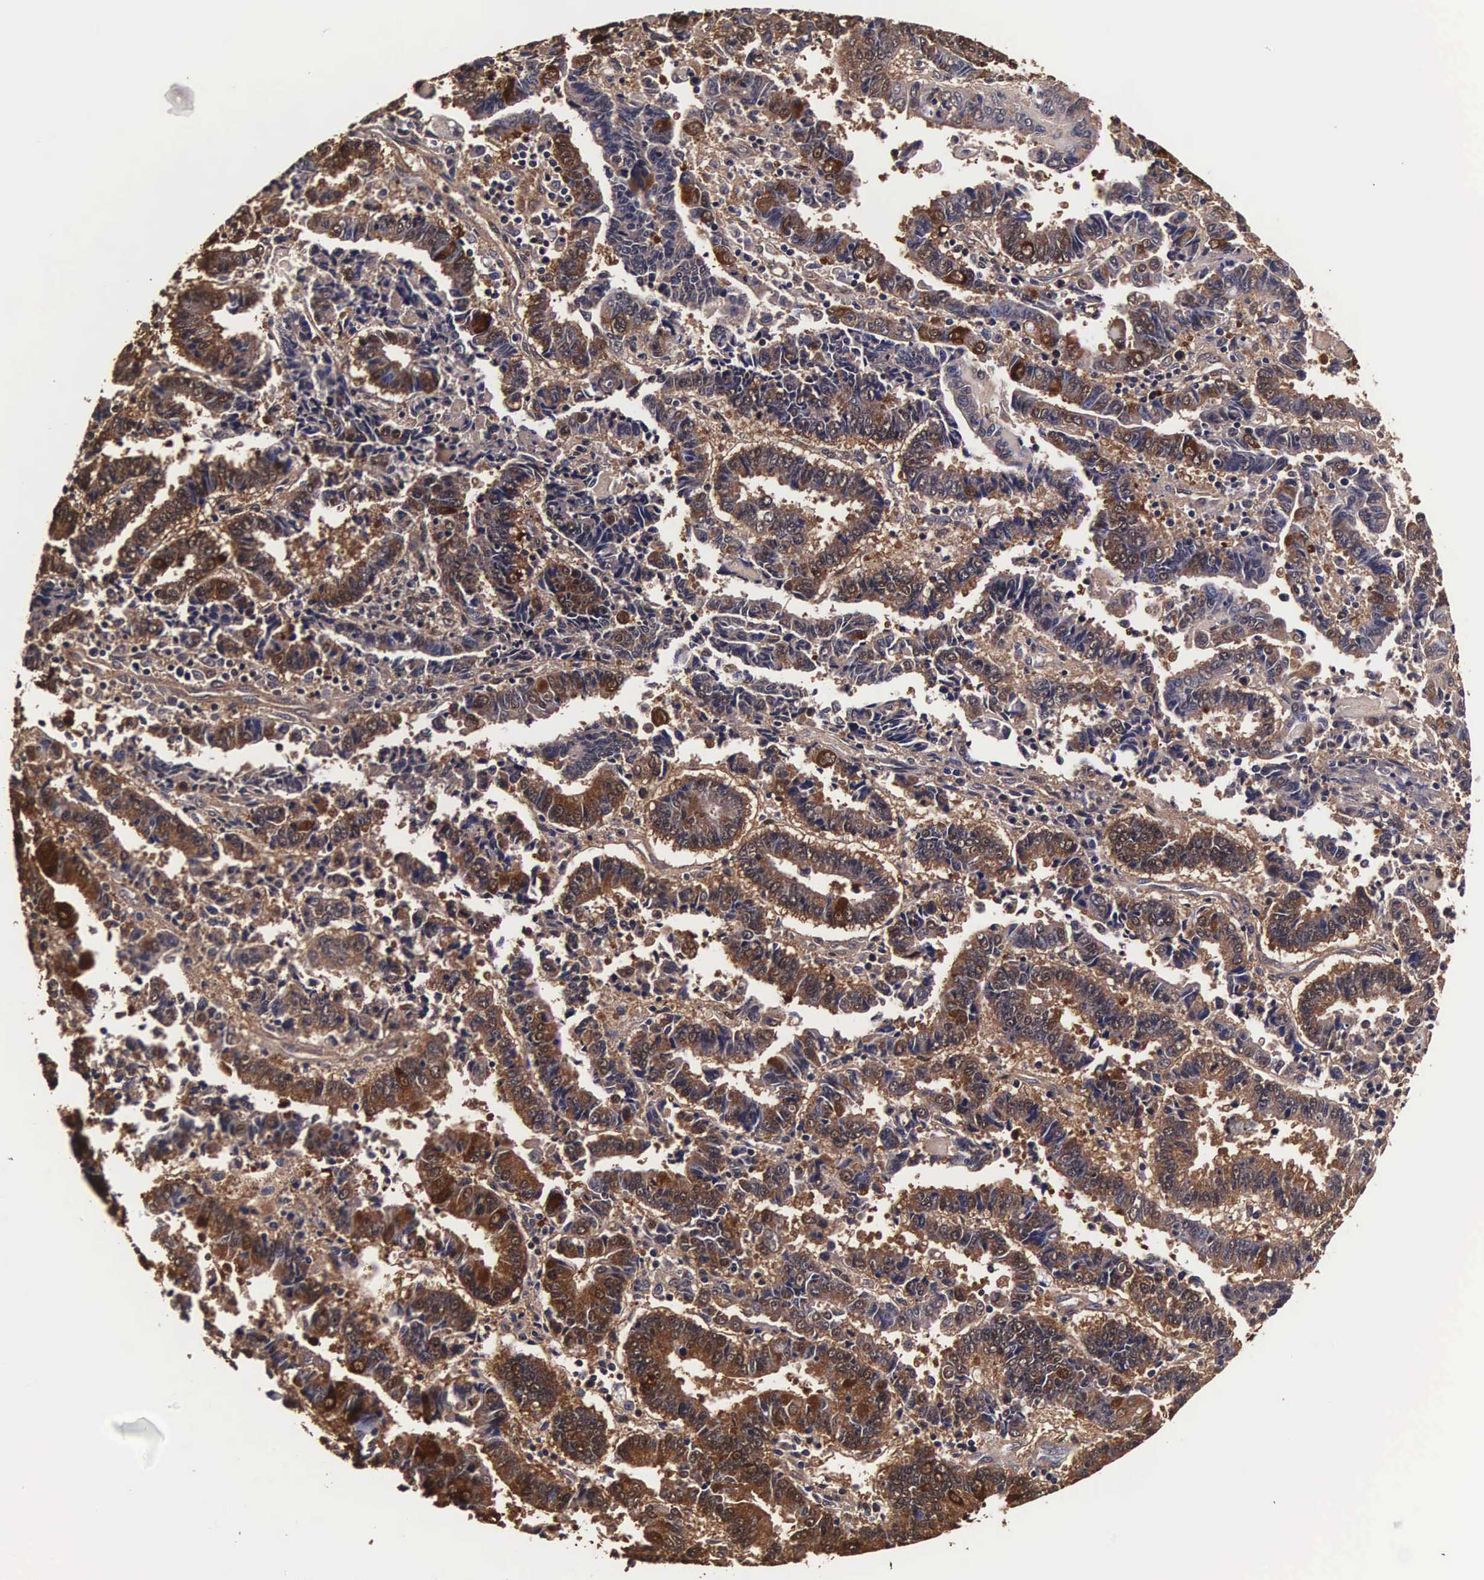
{"staining": {"intensity": "strong", "quantity": ">75%", "location": "cytoplasmic/membranous,nuclear"}, "tissue": "endometrial cancer", "cell_type": "Tumor cells", "image_type": "cancer", "snomed": [{"axis": "morphology", "description": "Adenocarcinoma, NOS"}, {"axis": "topography", "description": "Endometrium"}], "caption": "Adenocarcinoma (endometrial) was stained to show a protein in brown. There is high levels of strong cytoplasmic/membranous and nuclear staining in approximately >75% of tumor cells.", "gene": "TECPR2", "patient": {"sex": "female", "age": 75}}